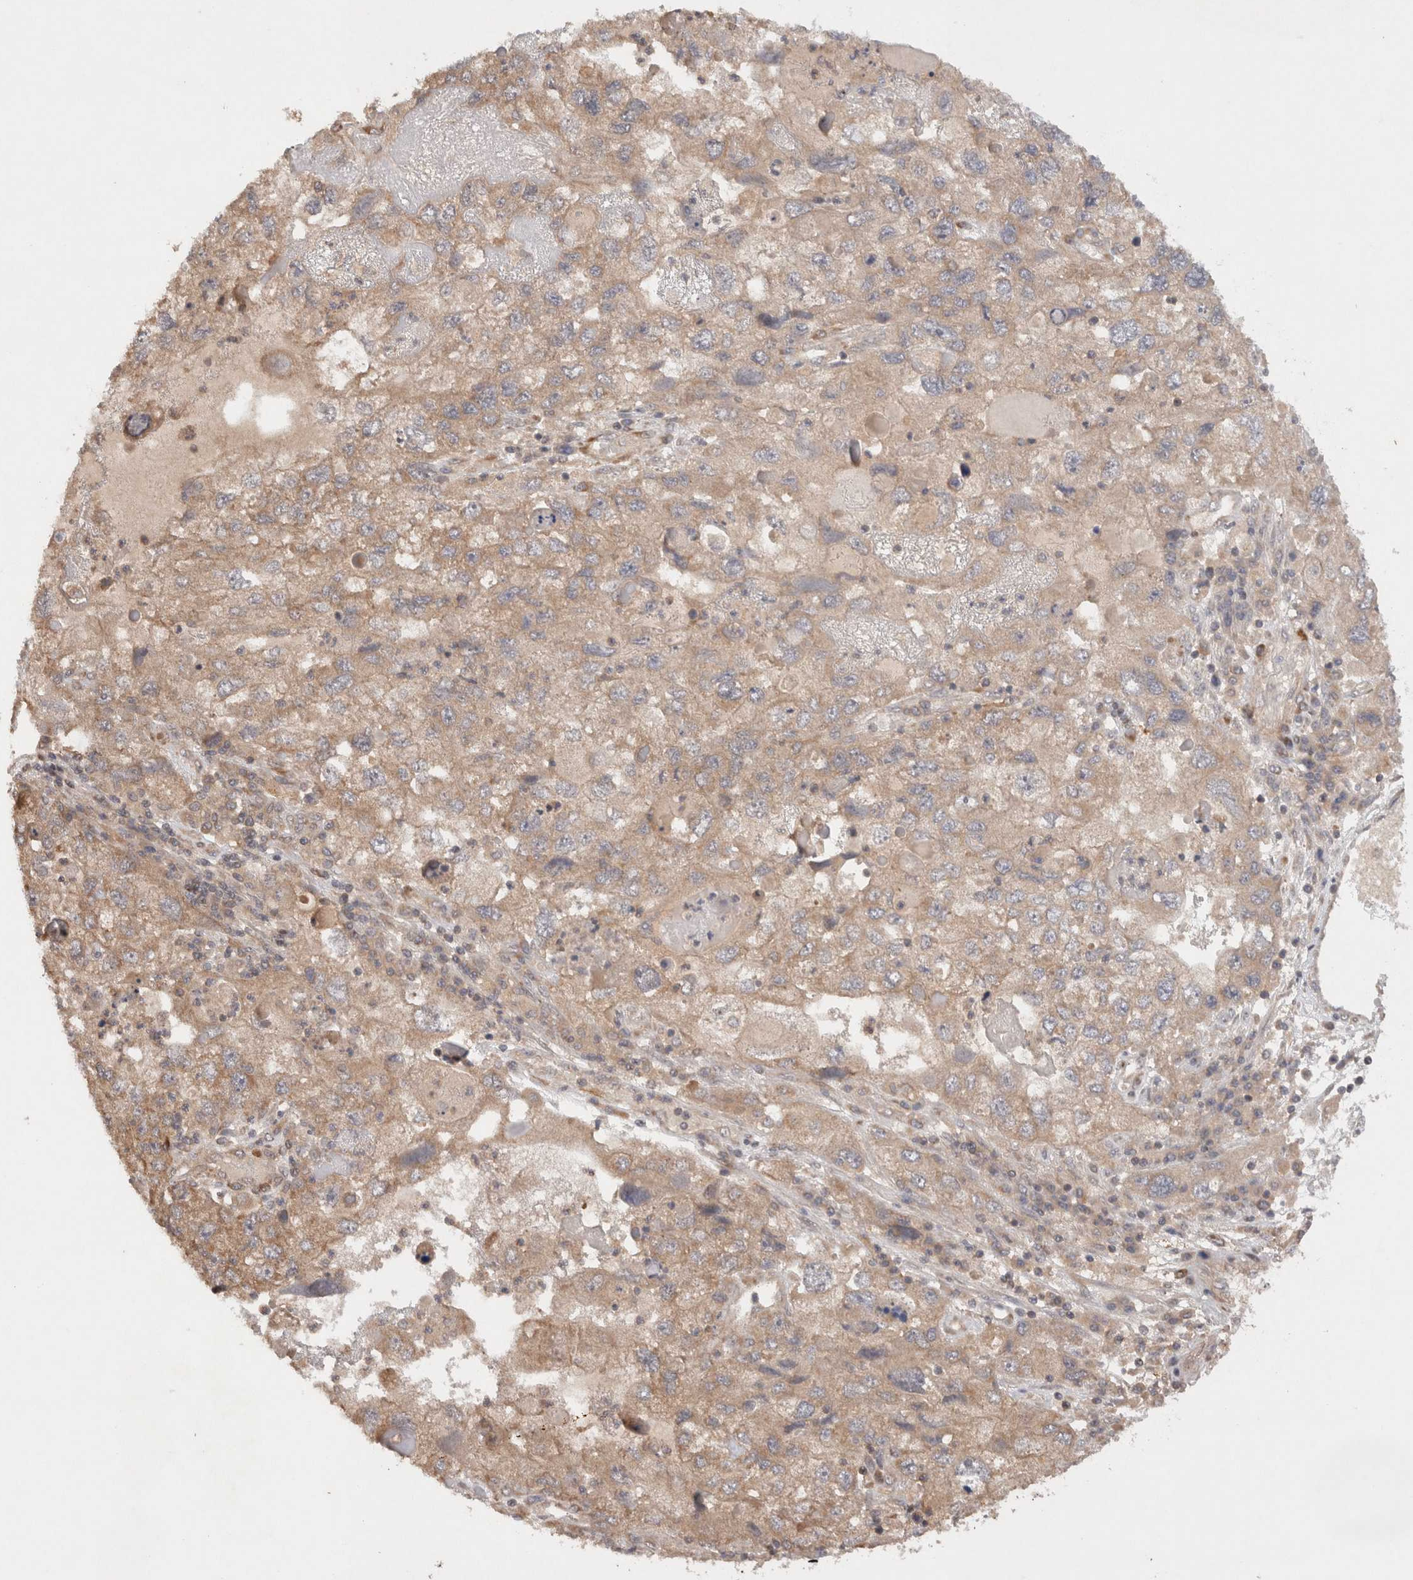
{"staining": {"intensity": "moderate", "quantity": ">75%", "location": "cytoplasmic/membranous"}, "tissue": "endometrial cancer", "cell_type": "Tumor cells", "image_type": "cancer", "snomed": [{"axis": "morphology", "description": "Adenocarcinoma, NOS"}, {"axis": "topography", "description": "Endometrium"}], "caption": "Immunohistochemical staining of human endometrial adenocarcinoma displays moderate cytoplasmic/membranous protein expression in approximately >75% of tumor cells.", "gene": "KLHL20", "patient": {"sex": "female", "age": 49}}